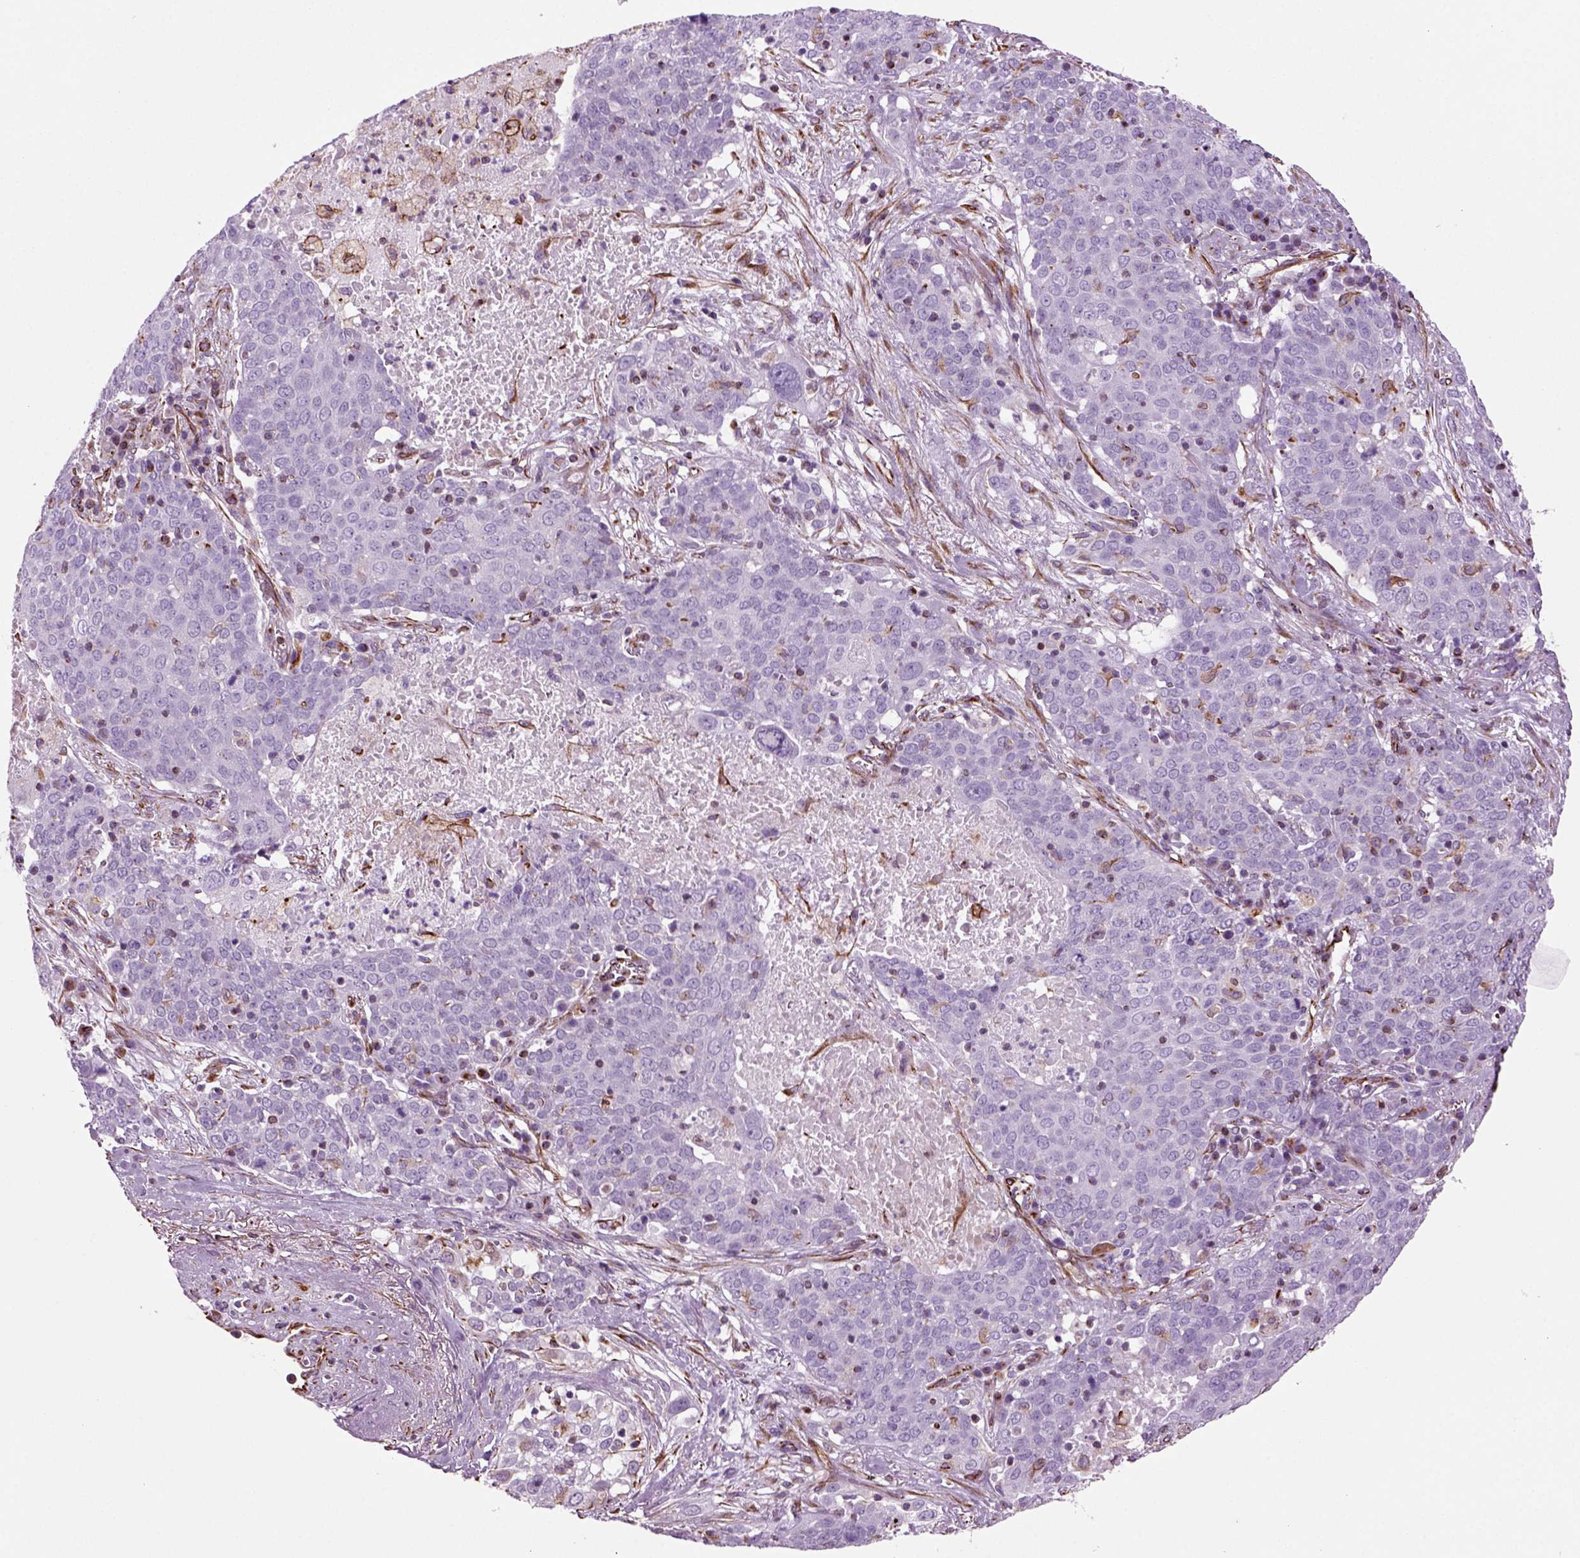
{"staining": {"intensity": "negative", "quantity": "none", "location": "none"}, "tissue": "lung cancer", "cell_type": "Tumor cells", "image_type": "cancer", "snomed": [{"axis": "morphology", "description": "Squamous cell carcinoma, NOS"}, {"axis": "topography", "description": "Lung"}], "caption": "Tumor cells show no significant protein staining in lung cancer.", "gene": "ACER3", "patient": {"sex": "male", "age": 82}}